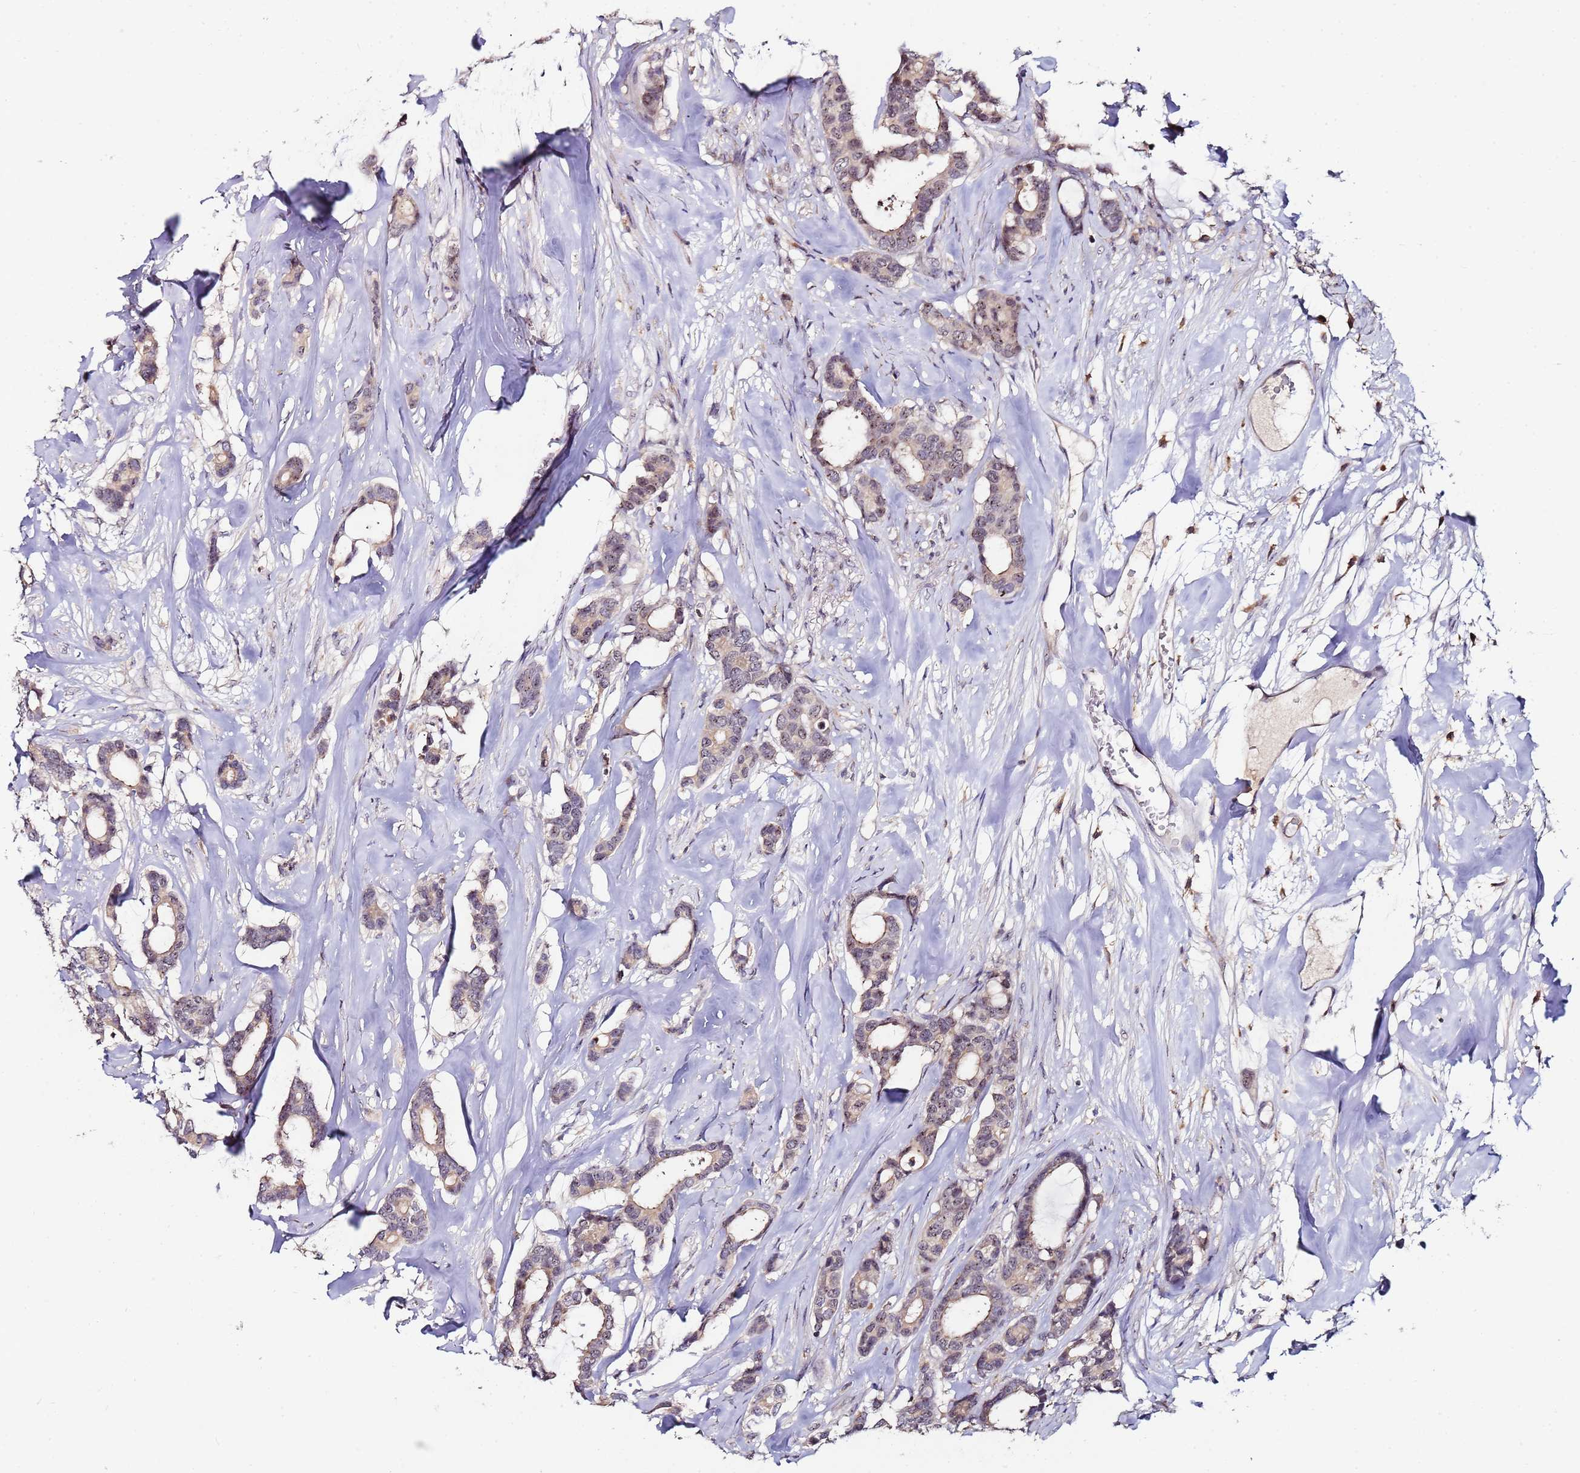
{"staining": {"intensity": "weak", "quantity": "25%-75%", "location": "cytoplasmic/membranous,nuclear"}, "tissue": "breast cancer", "cell_type": "Tumor cells", "image_type": "cancer", "snomed": [{"axis": "morphology", "description": "Duct carcinoma"}, {"axis": "topography", "description": "Breast"}], "caption": "This histopathology image reveals immunohistochemistry (IHC) staining of human intraductal carcinoma (breast), with low weak cytoplasmic/membranous and nuclear positivity in about 25%-75% of tumor cells.", "gene": "KRI1", "patient": {"sex": "female", "age": 87}}